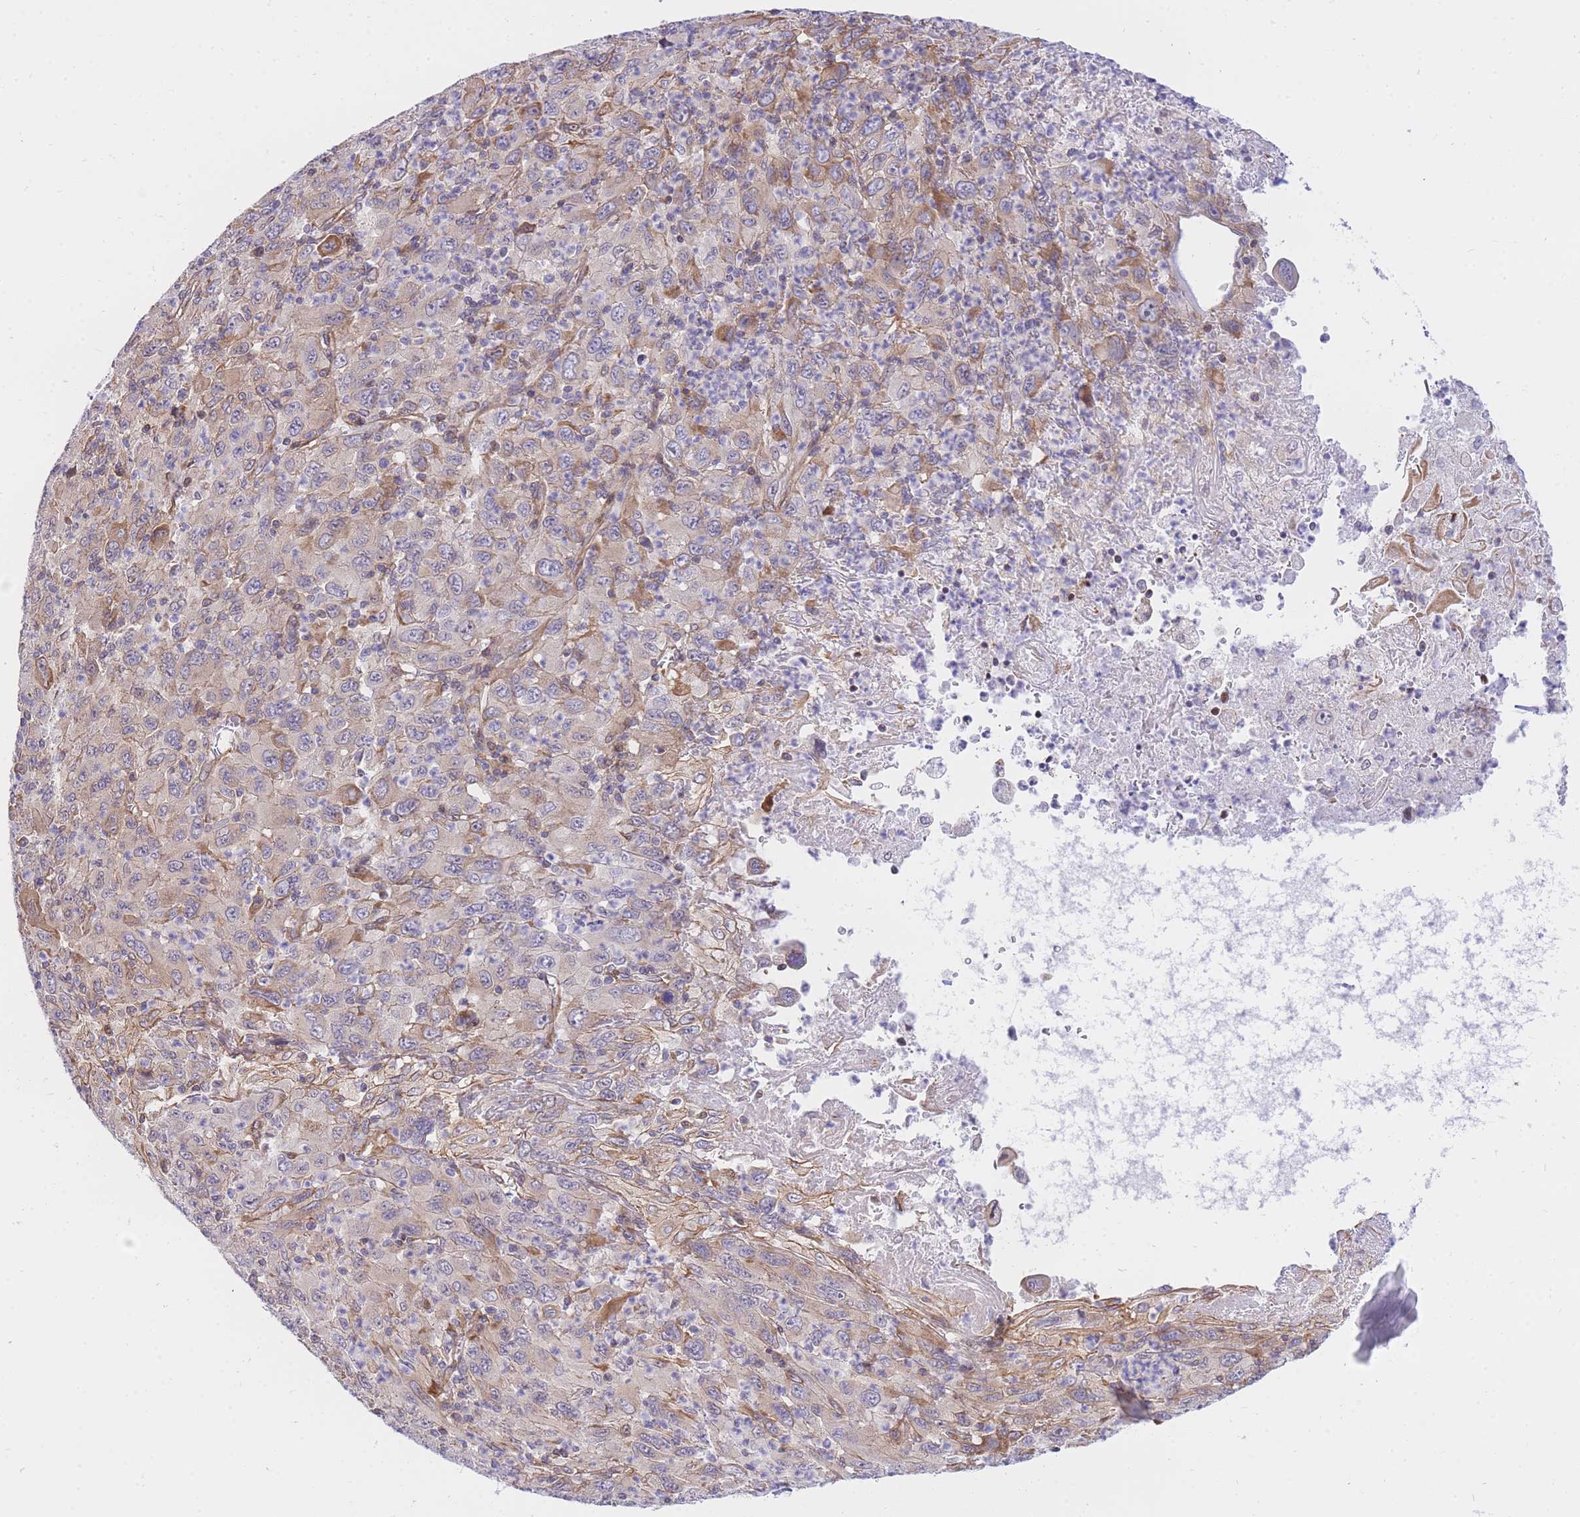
{"staining": {"intensity": "moderate", "quantity": "<25%", "location": "cytoplasmic/membranous"}, "tissue": "melanoma", "cell_type": "Tumor cells", "image_type": "cancer", "snomed": [{"axis": "morphology", "description": "Malignant melanoma, Metastatic site"}, {"axis": "topography", "description": "Skin"}], "caption": "A brown stain shows moderate cytoplasmic/membranous positivity of a protein in human malignant melanoma (metastatic site) tumor cells.", "gene": "S100PBP", "patient": {"sex": "female", "age": 56}}